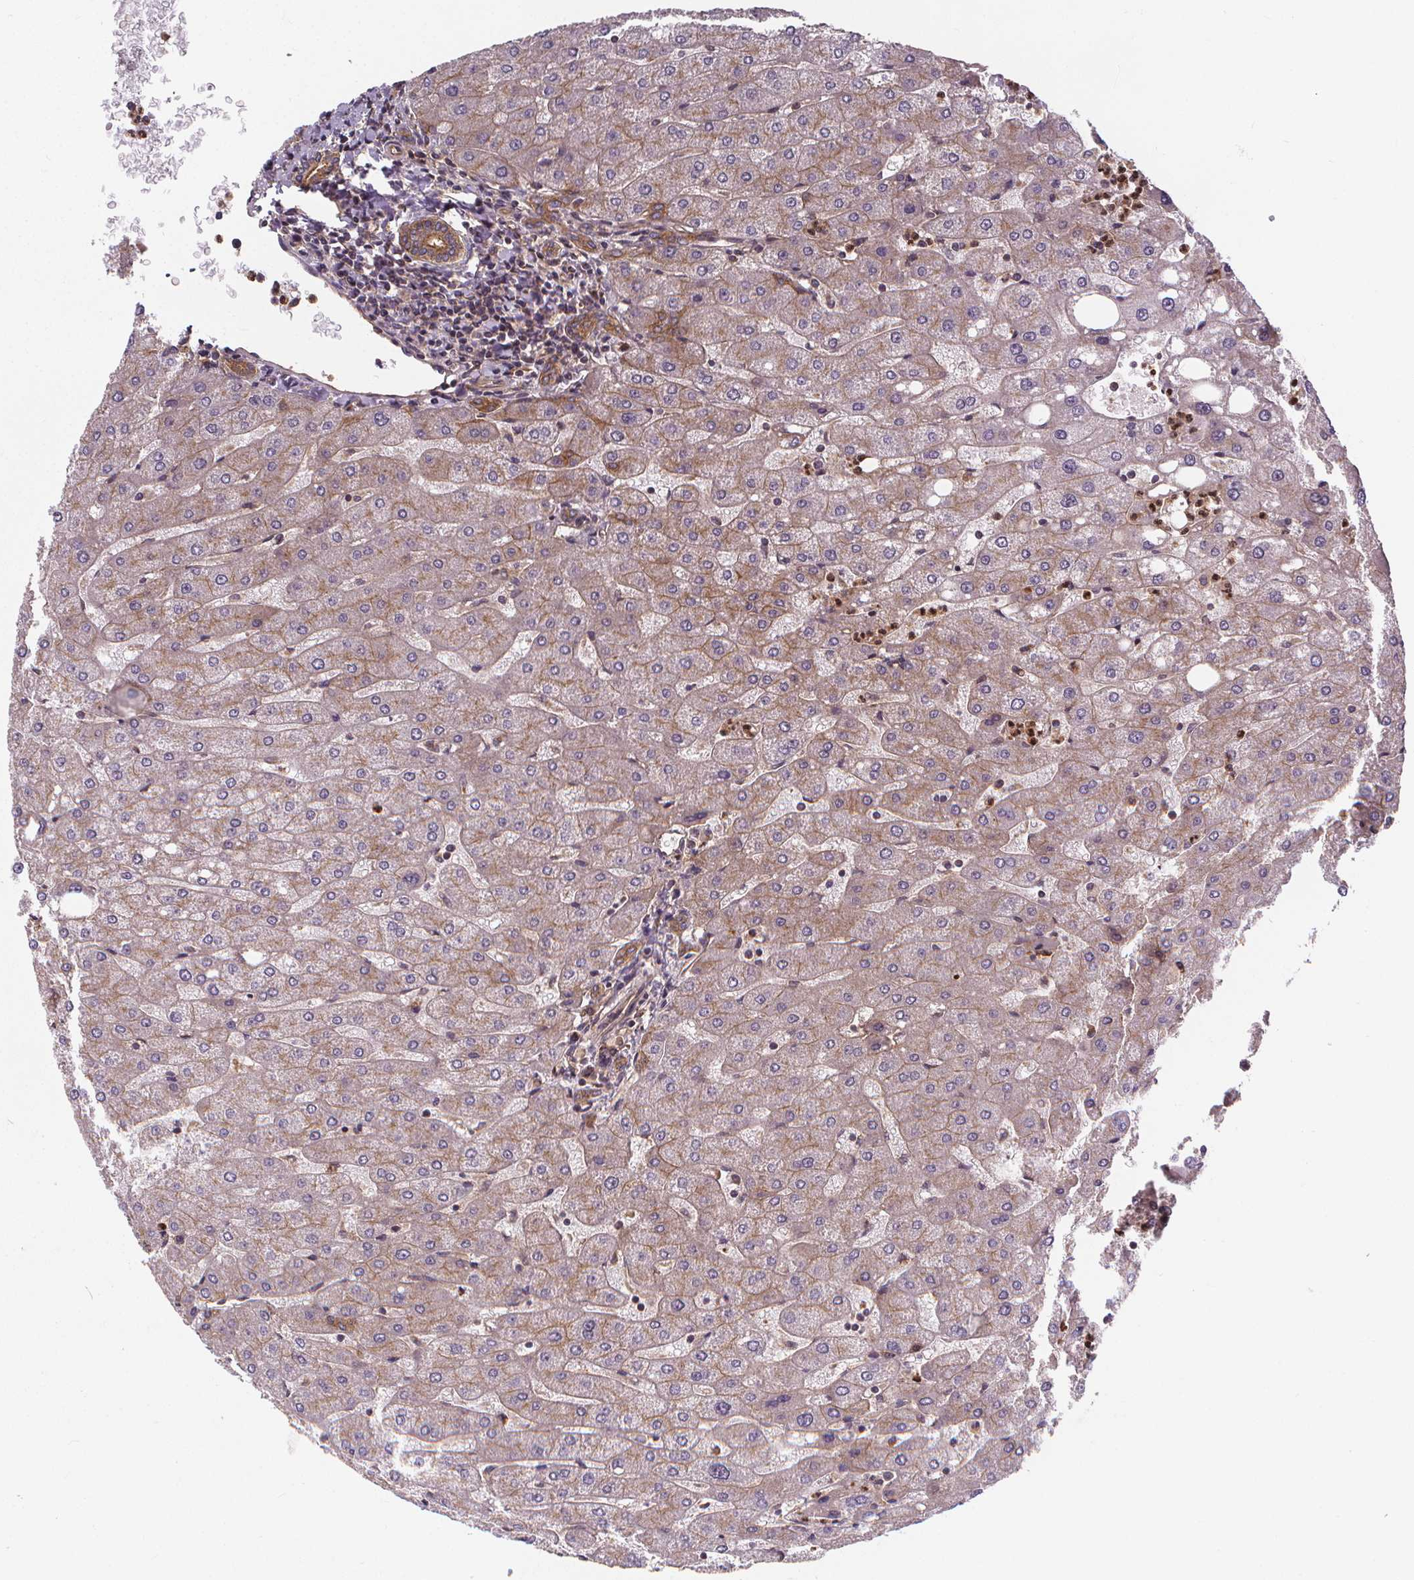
{"staining": {"intensity": "moderate", "quantity": ">75%", "location": "cytoplasmic/membranous"}, "tissue": "liver", "cell_type": "Cholangiocytes", "image_type": "normal", "snomed": [{"axis": "morphology", "description": "Normal tissue, NOS"}, {"axis": "topography", "description": "Liver"}], "caption": "IHC staining of unremarkable liver, which displays medium levels of moderate cytoplasmic/membranous staining in approximately >75% of cholangiocytes indicating moderate cytoplasmic/membranous protein expression. The staining was performed using DAB (brown) for protein detection and nuclei were counterstained in hematoxylin (blue).", "gene": "CLINT1", "patient": {"sex": "male", "age": 67}}